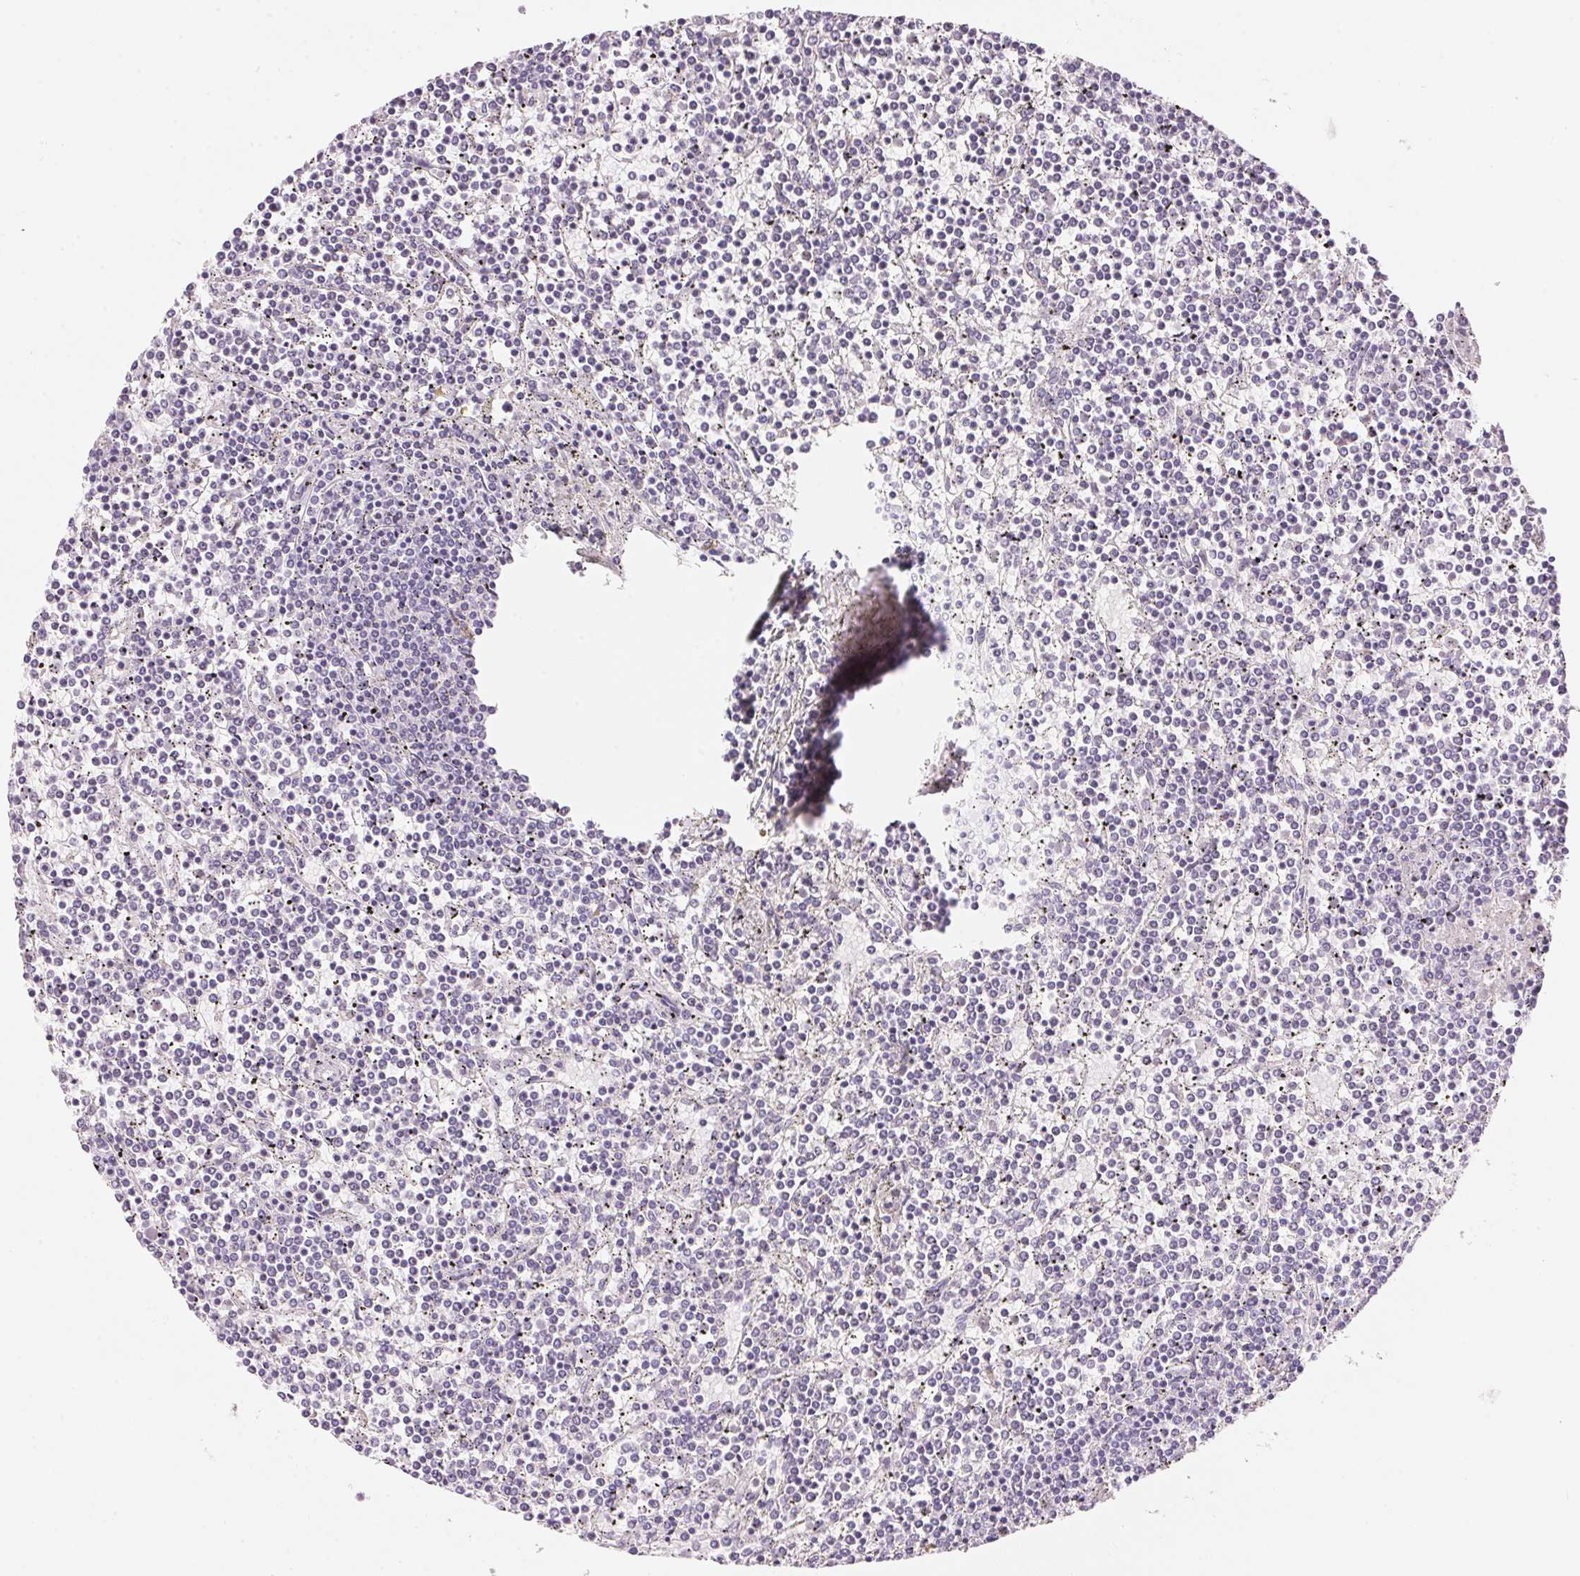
{"staining": {"intensity": "negative", "quantity": "none", "location": "none"}, "tissue": "lymphoma", "cell_type": "Tumor cells", "image_type": "cancer", "snomed": [{"axis": "morphology", "description": "Malignant lymphoma, non-Hodgkin's type, Low grade"}, {"axis": "topography", "description": "Spleen"}], "caption": "Immunohistochemistry (IHC) photomicrograph of neoplastic tissue: human lymphoma stained with DAB (3,3'-diaminobenzidine) demonstrates no significant protein positivity in tumor cells.", "gene": "HSD17B2", "patient": {"sex": "female", "age": 19}}